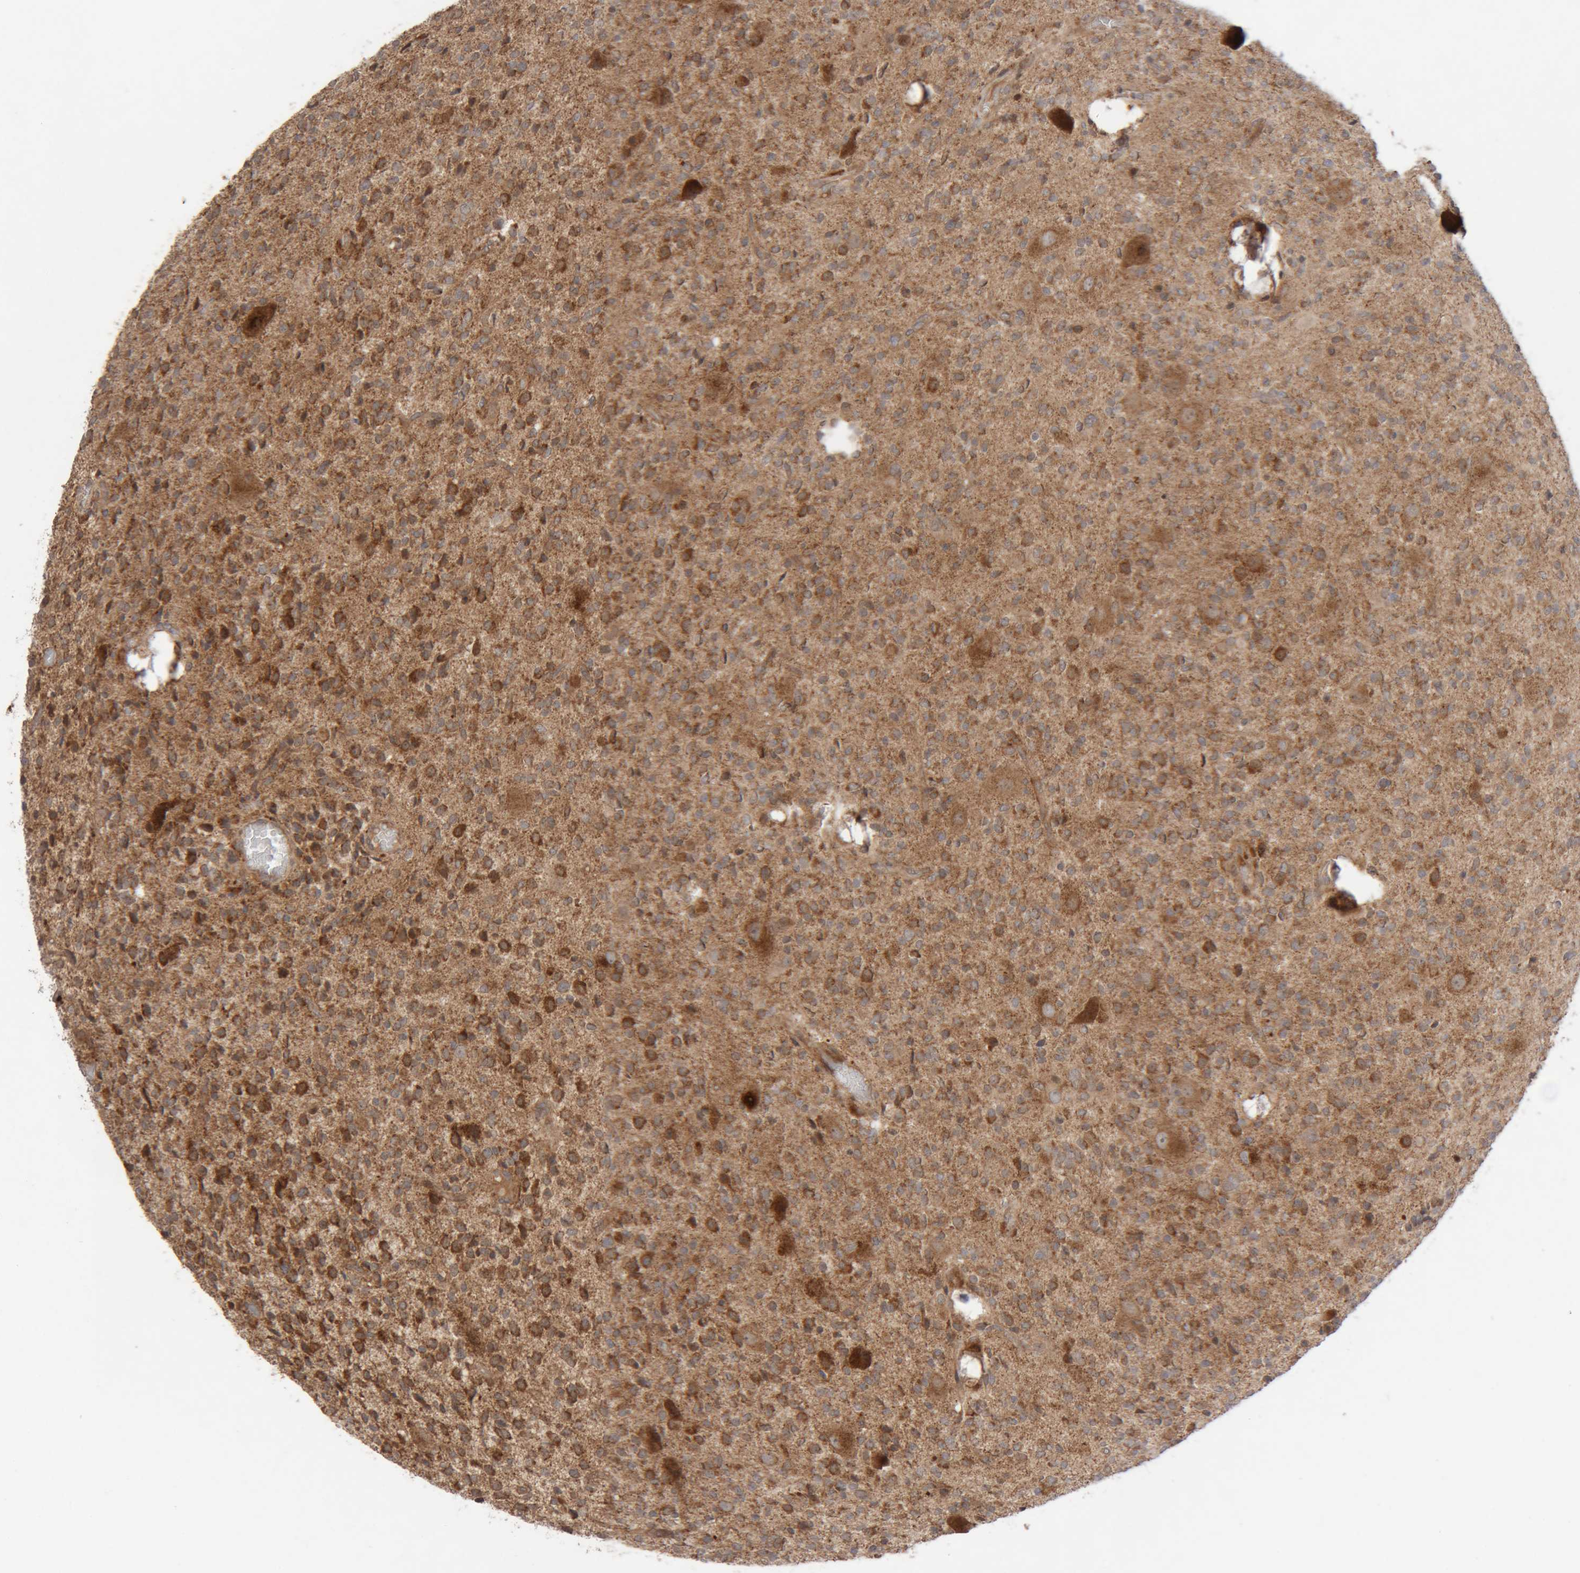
{"staining": {"intensity": "moderate", "quantity": ">75%", "location": "cytoplasmic/membranous"}, "tissue": "glioma", "cell_type": "Tumor cells", "image_type": "cancer", "snomed": [{"axis": "morphology", "description": "Glioma, malignant, High grade"}, {"axis": "topography", "description": "Brain"}], "caption": "Protein analysis of glioma tissue demonstrates moderate cytoplasmic/membranous staining in approximately >75% of tumor cells.", "gene": "KIF21B", "patient": {"sex": "male", "age": 34}}